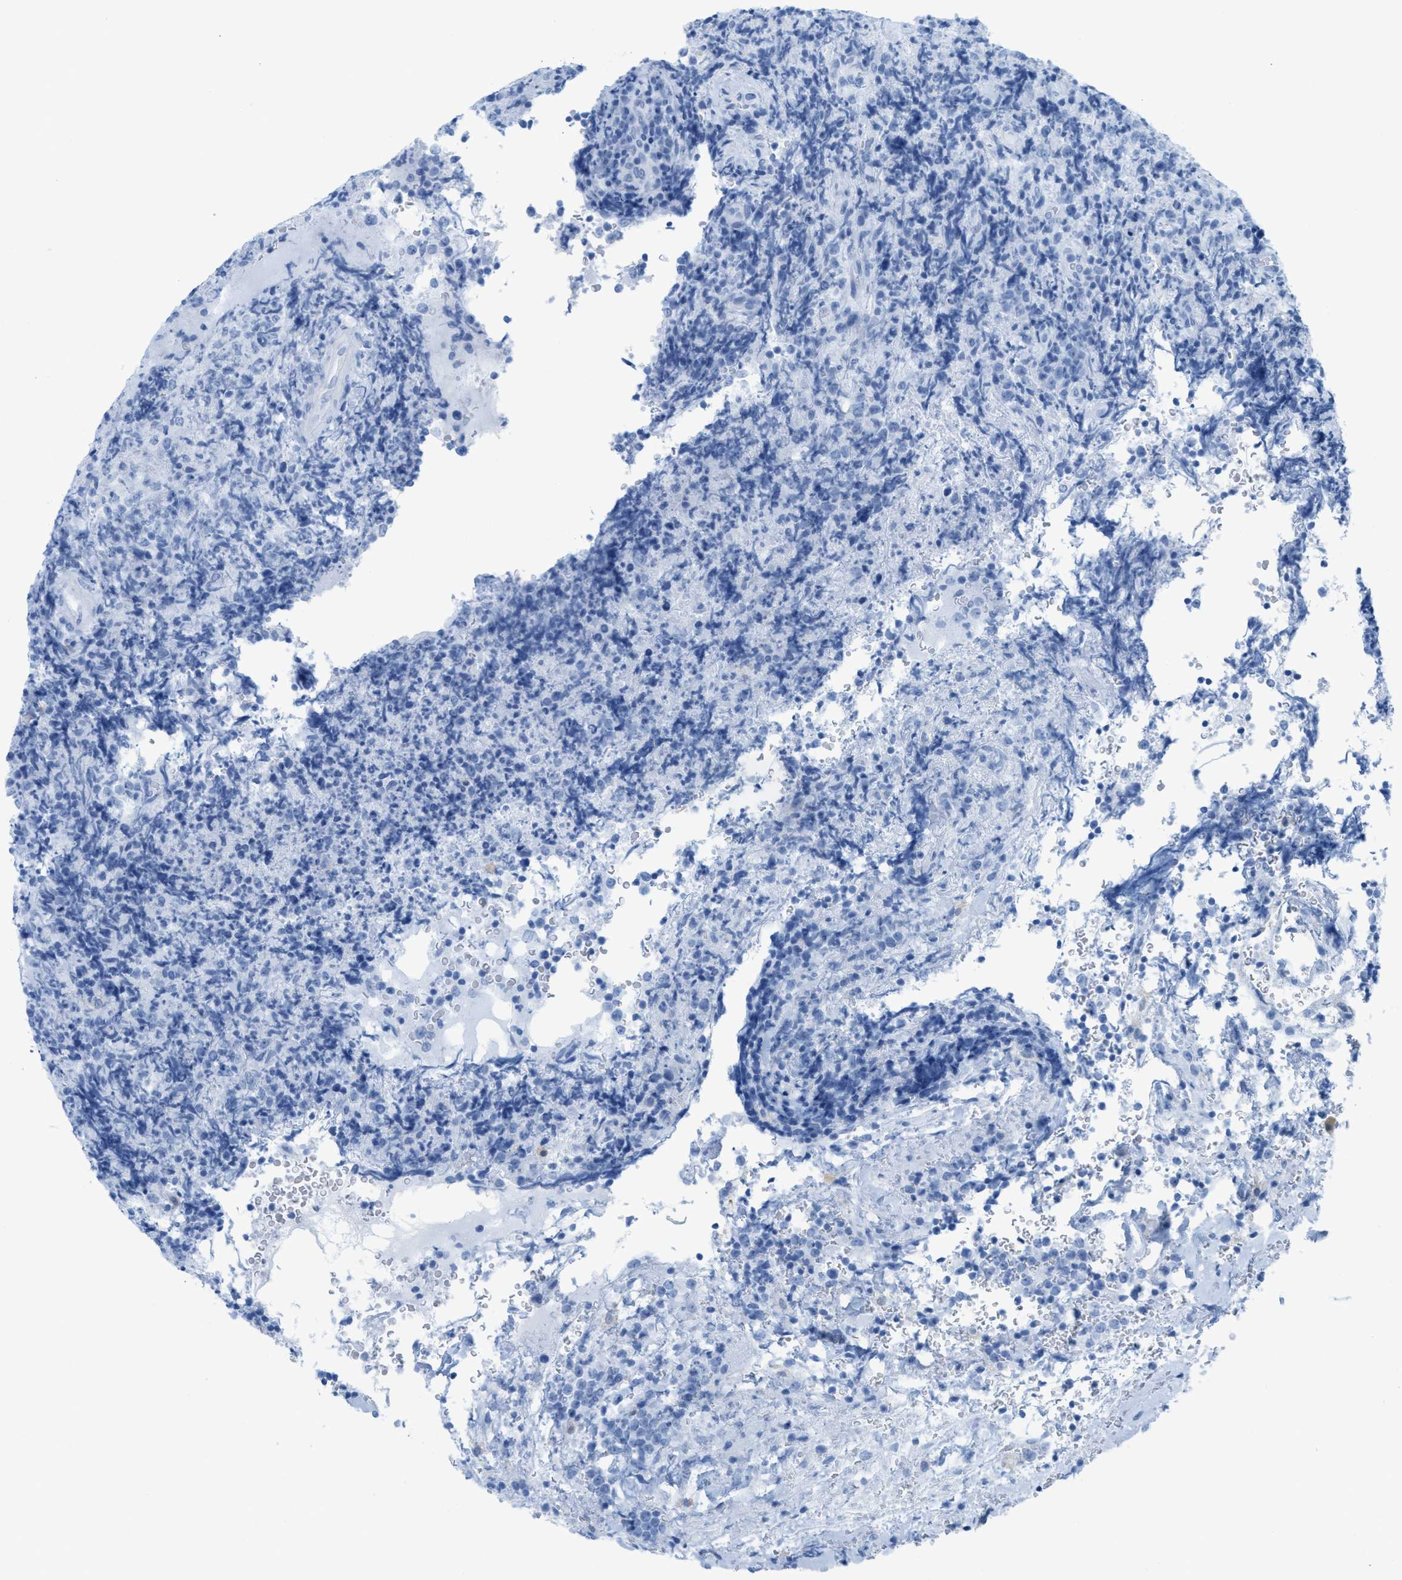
{"staining": {"intensity": "negative", "quantity": "none", "location": "none"}, "tissue": "lymphoma", "cell_type": "Tumor cells", "image_type": "cancer", "snomed": [{"axis": "morphology", "description": "Malignant lymphoma, non-Hodgkin's type, High grade"}, {"axis": "topography", "description": "Tonsil"}], "caption": "High-grade malignant lymphoma, non-Hodgkin's type stained for a protein using immunohistochemistry (IHC) exhibits no staining tumor cells.", "gene": "ASGR1", "patient": {"sex": "female", "age": 36}}